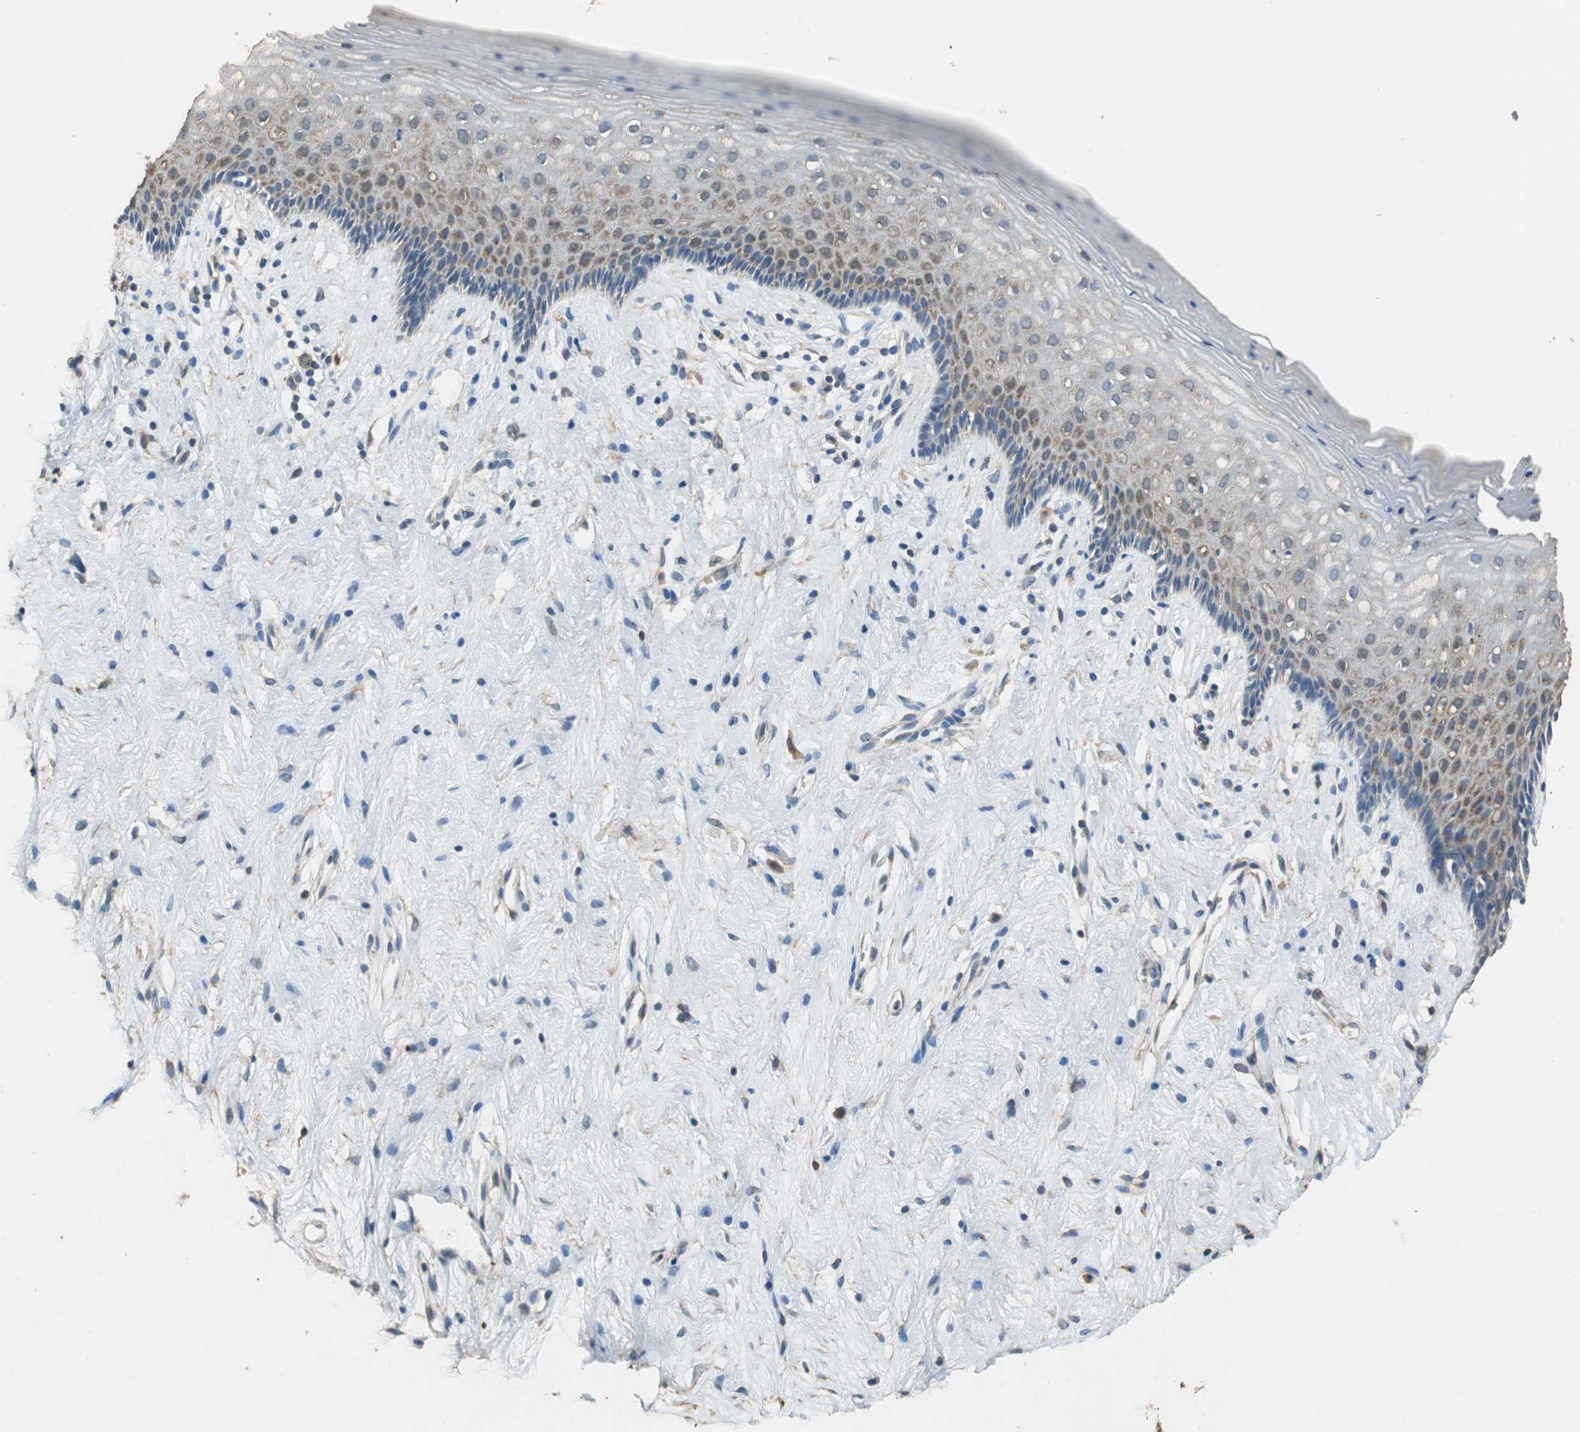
{"staining": {"intensity": "strong", "quantity": "<25%", "location": "cytoplasmic/membranous"}, "tissue": "vagina", "cell_type": "Squamous epithelial cells", "image_type": "normal", "snomed": [{"axis": "morphology", "description": "Normal tissue, NOS"}, {"axis": "topography", "description": "Vagina"}], "caption": "IHC (DAB (3,3'-diaminobenzidine)) staining of unremarkable vagina displays strong cytoplasmic/membranous protein expression in approximately <25% of squamous epithelial cells.", "gene": "ALDH4A1", "patient": {"sex": "female", "age": 44}}